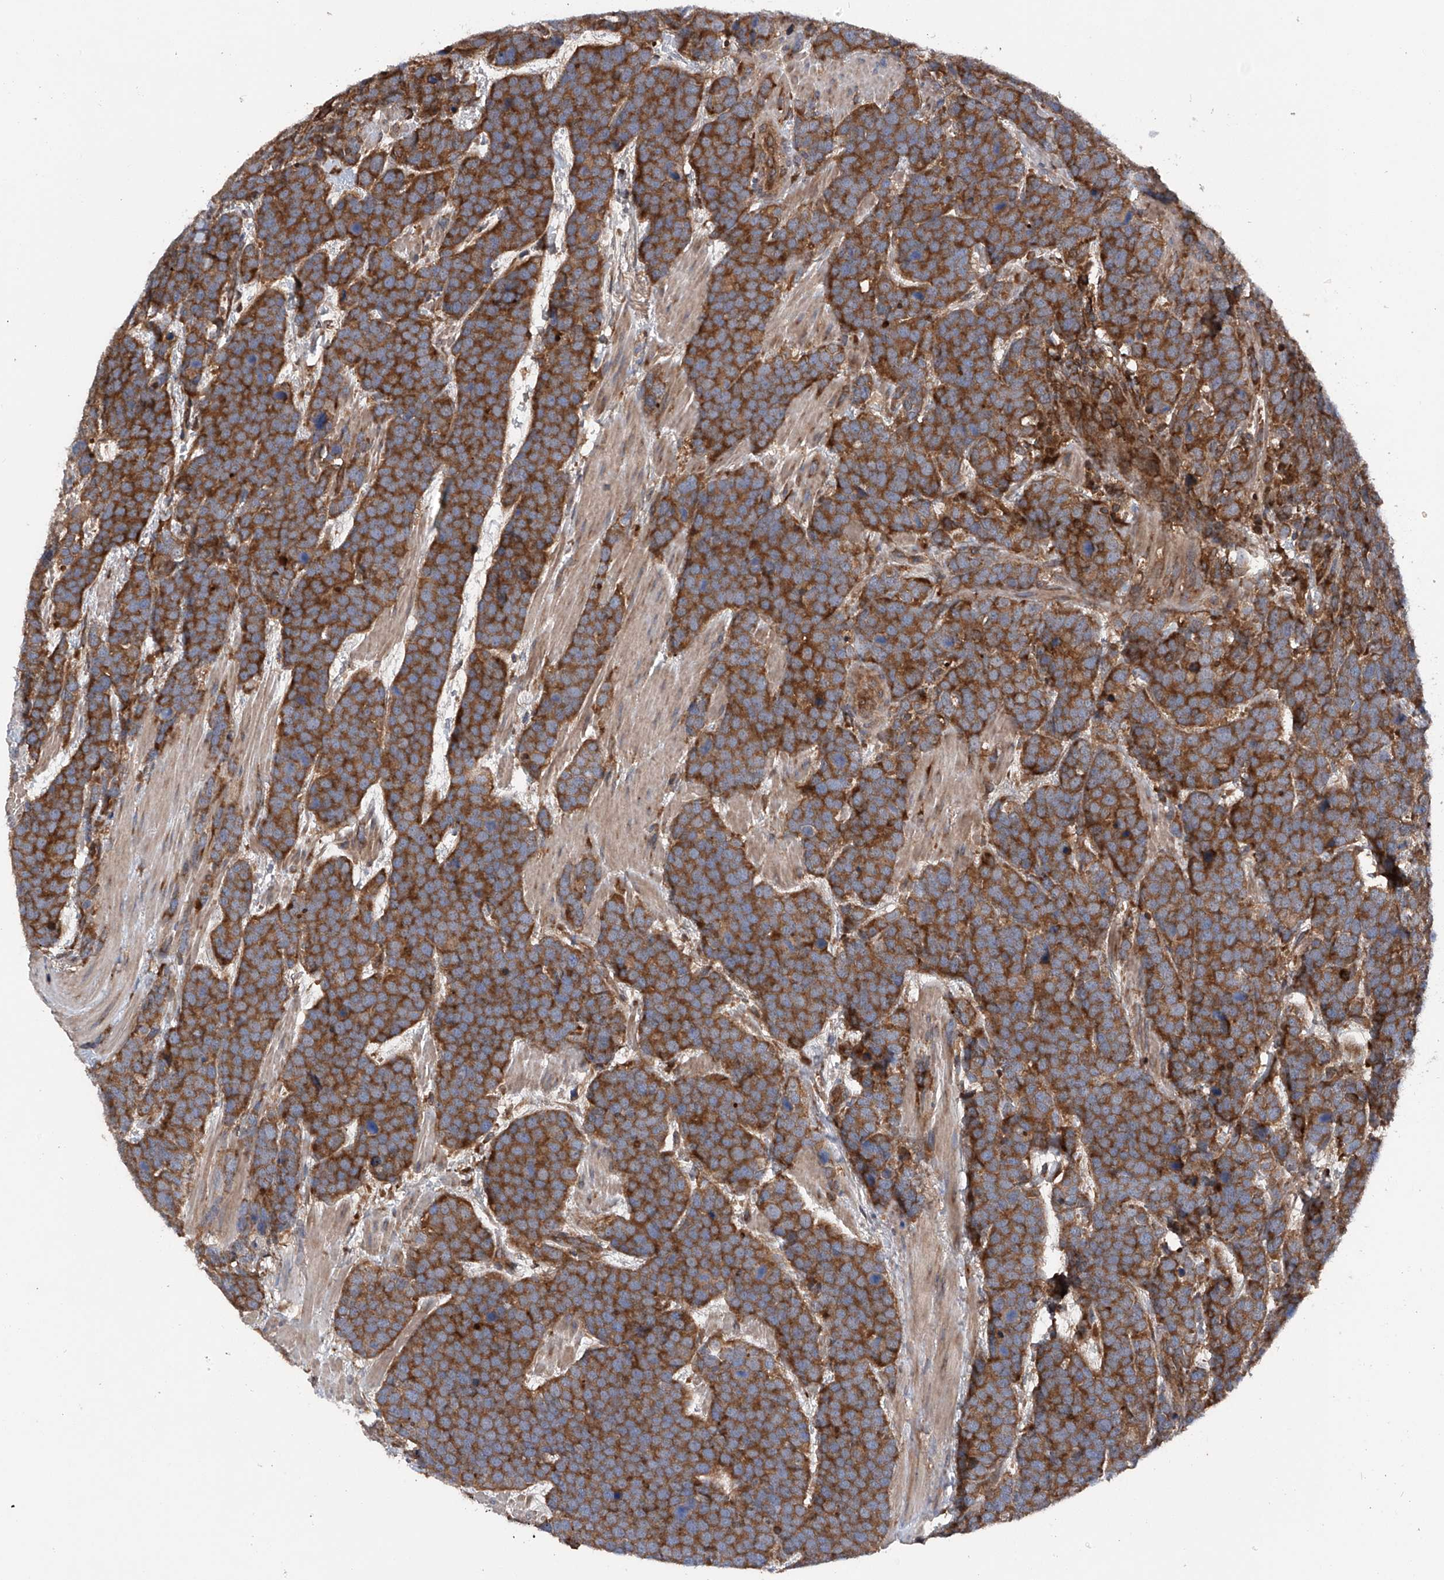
{"staining": {"intensity": "strong", "quantity": ">75%", "location": "cytoplasmic/membranous"}, "tissue": "urothelial cancer", "cell_type": "Tumor cells", "image_type": "cancer", "snomed": [{"axis": "morphology", "description": "Urothelial carcinoma, High grade"}, {"axis": "topography", "description": "Urinary bladder"}], "caption": "Human urothelial carcinoma (high-grade) stained for a protein (brown) displays strong cytoplasmic/membranous positive positivity in about >75% of tumor cells.", "gene": "ASCC3", "patient": {"sex": "female", "age": 82}}